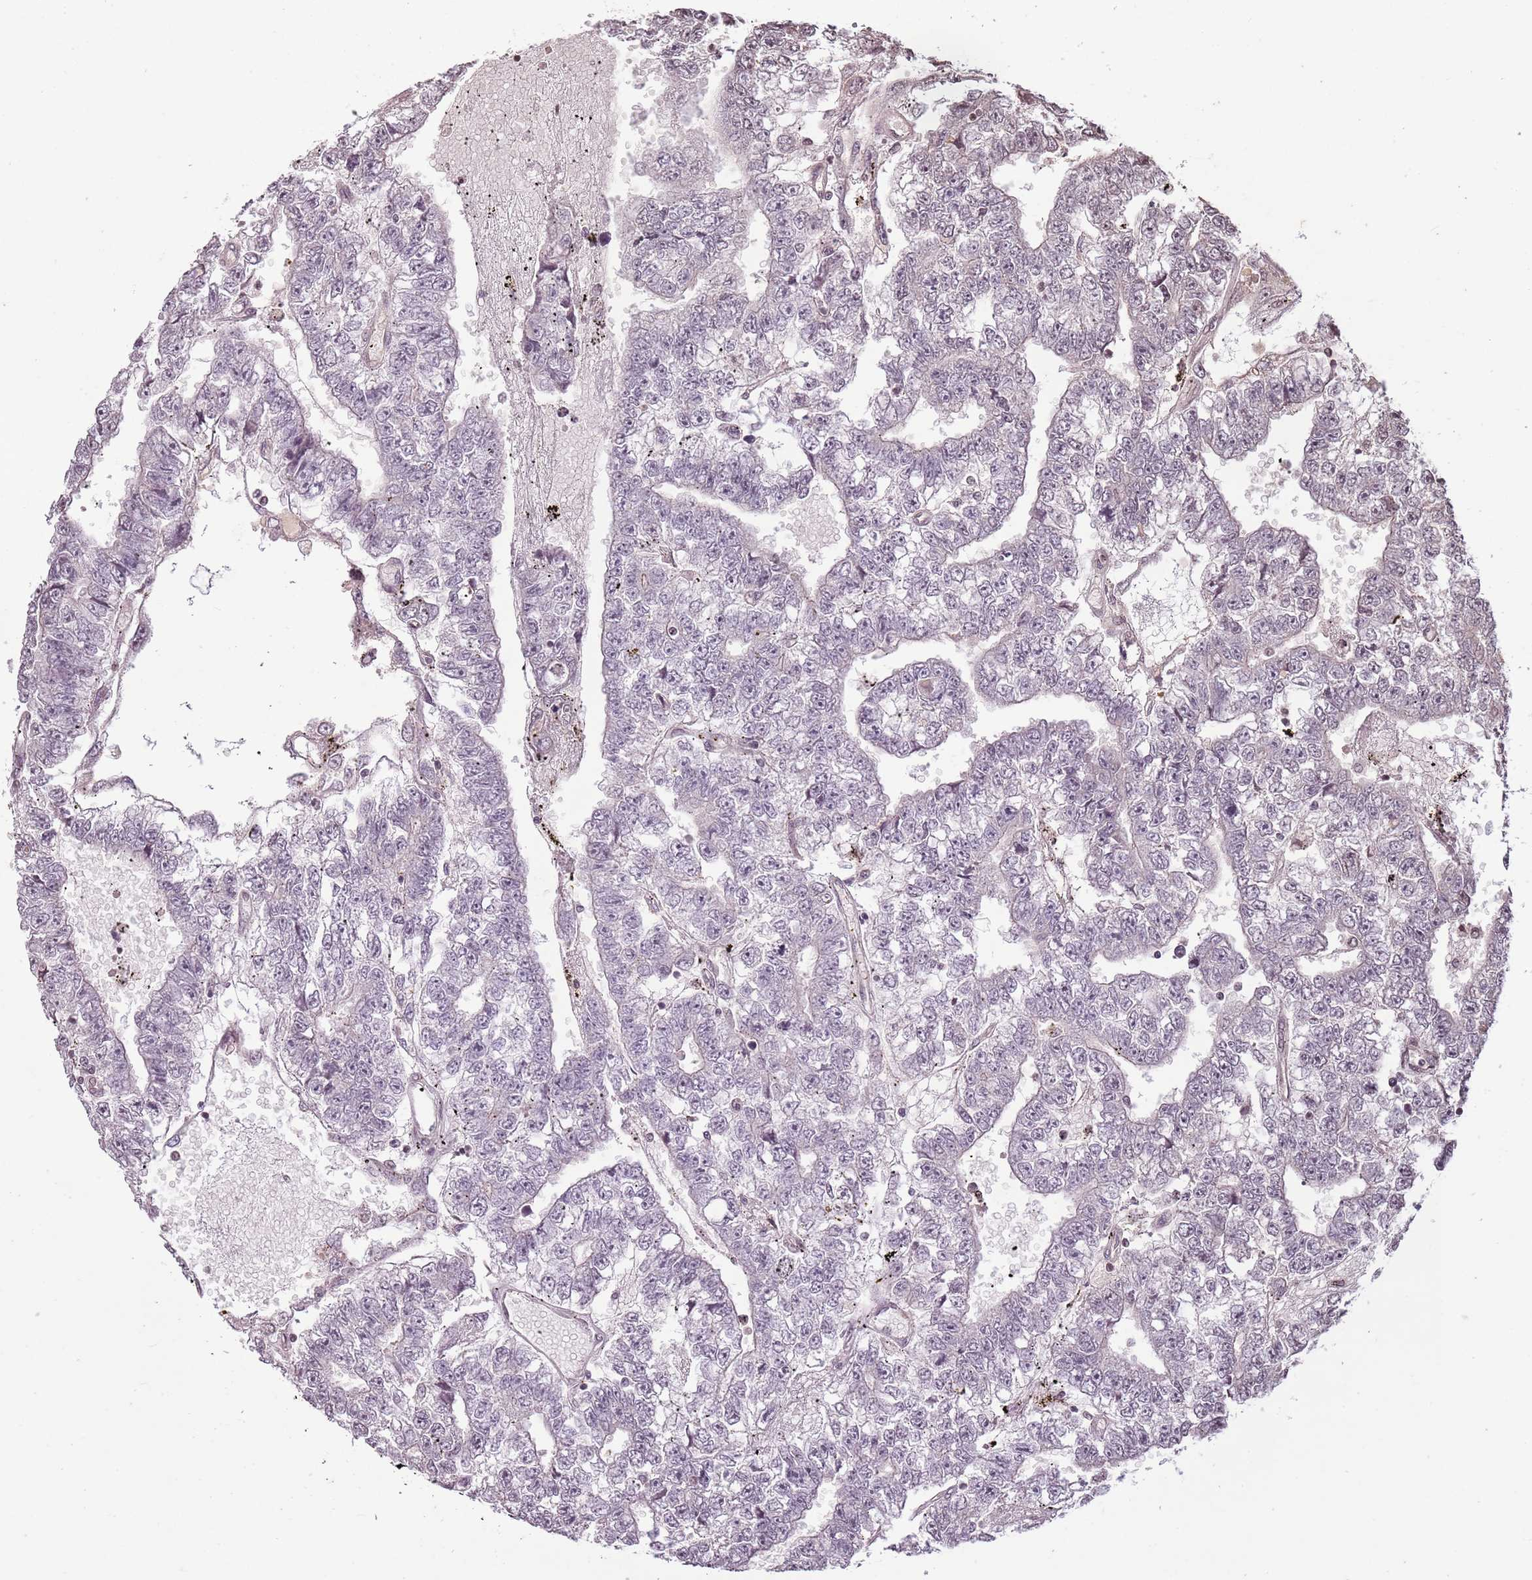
{"staining": {"intensity": "negative", "quantity": "none", "location": "none"}, "tissue": "testis cancer", "cell_type": "Tumor cells", "image_type": "cancer", "snomed": [{"axis": "morphology", "description": "Carcinoma, Embryonal, NOS"}, {"axis": "topography", "description": "Testis"}], "caption": "Testis cancer was stained to show a protein in brown. There is no significant expression in tumor cells.", "gene": "CAPN9", "patient": {"sex": "male", "age": 25}}